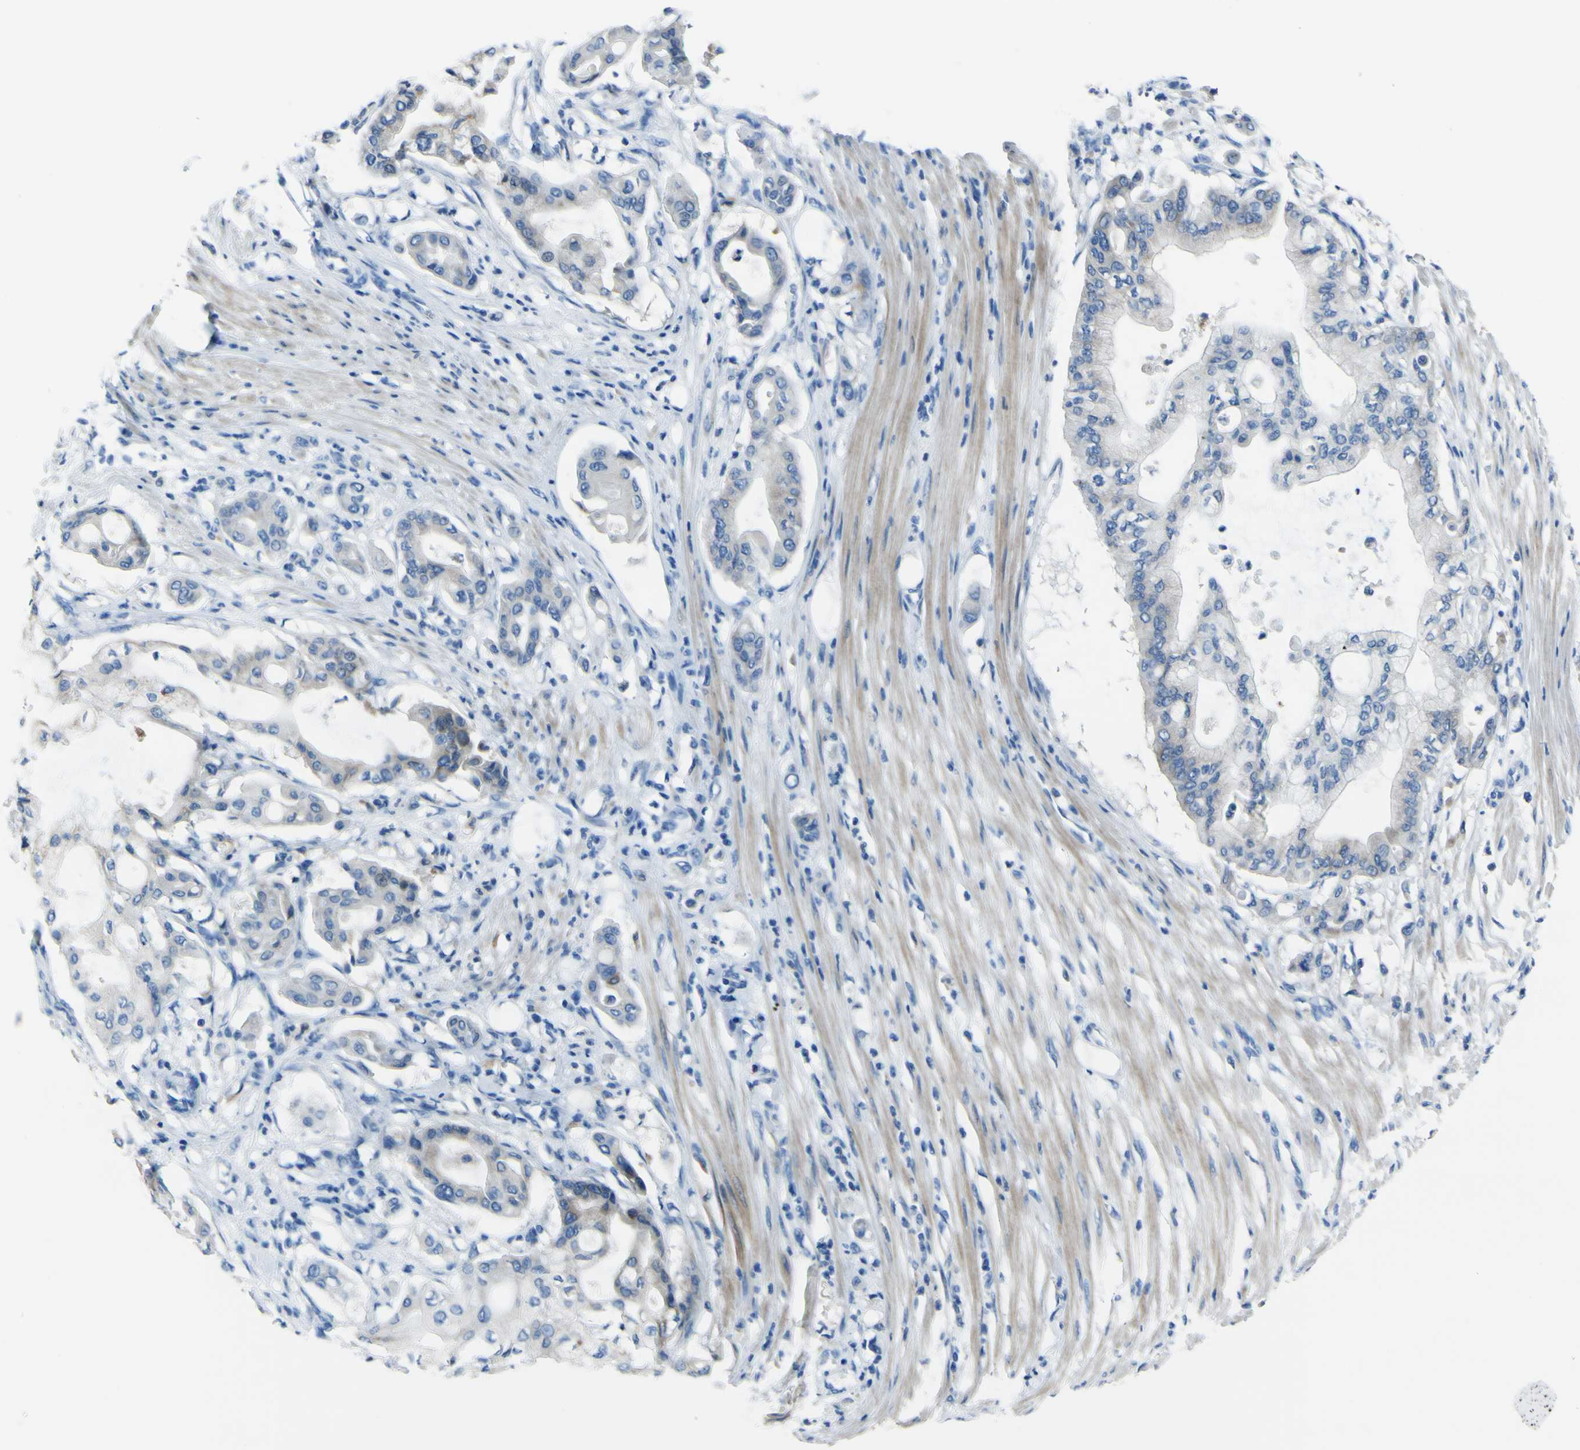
{"staining": {"intensity": "weak", "quantity": "25%-75%", "location": "cytoplasmic/membranous"}, "tissue": "pancreatic cancer", "cell_type": "Tumor cells", "image_type": "cancer", "snomed": [{"axis": "morphology", "description": "Adenocarcinoma, NOS"}, {"axis": "morphology", "description": "Adenocarcinoma, metastatic, NOS"}, {"axis": "topography", "description": "Lymph node"}, {"axis": "topography", "description": "Pancreas"}, {"axis": "topography", "description": "Duodenum"}], "caption": "Pancreatic cancer tissue exhibits weak cytoplasmic/membranous expression in about 25%-75% of tumor cells, visualized by immunohistochemistry.", "gene": "ACSL1", "patient": {"sex": "female", "age": 64}}